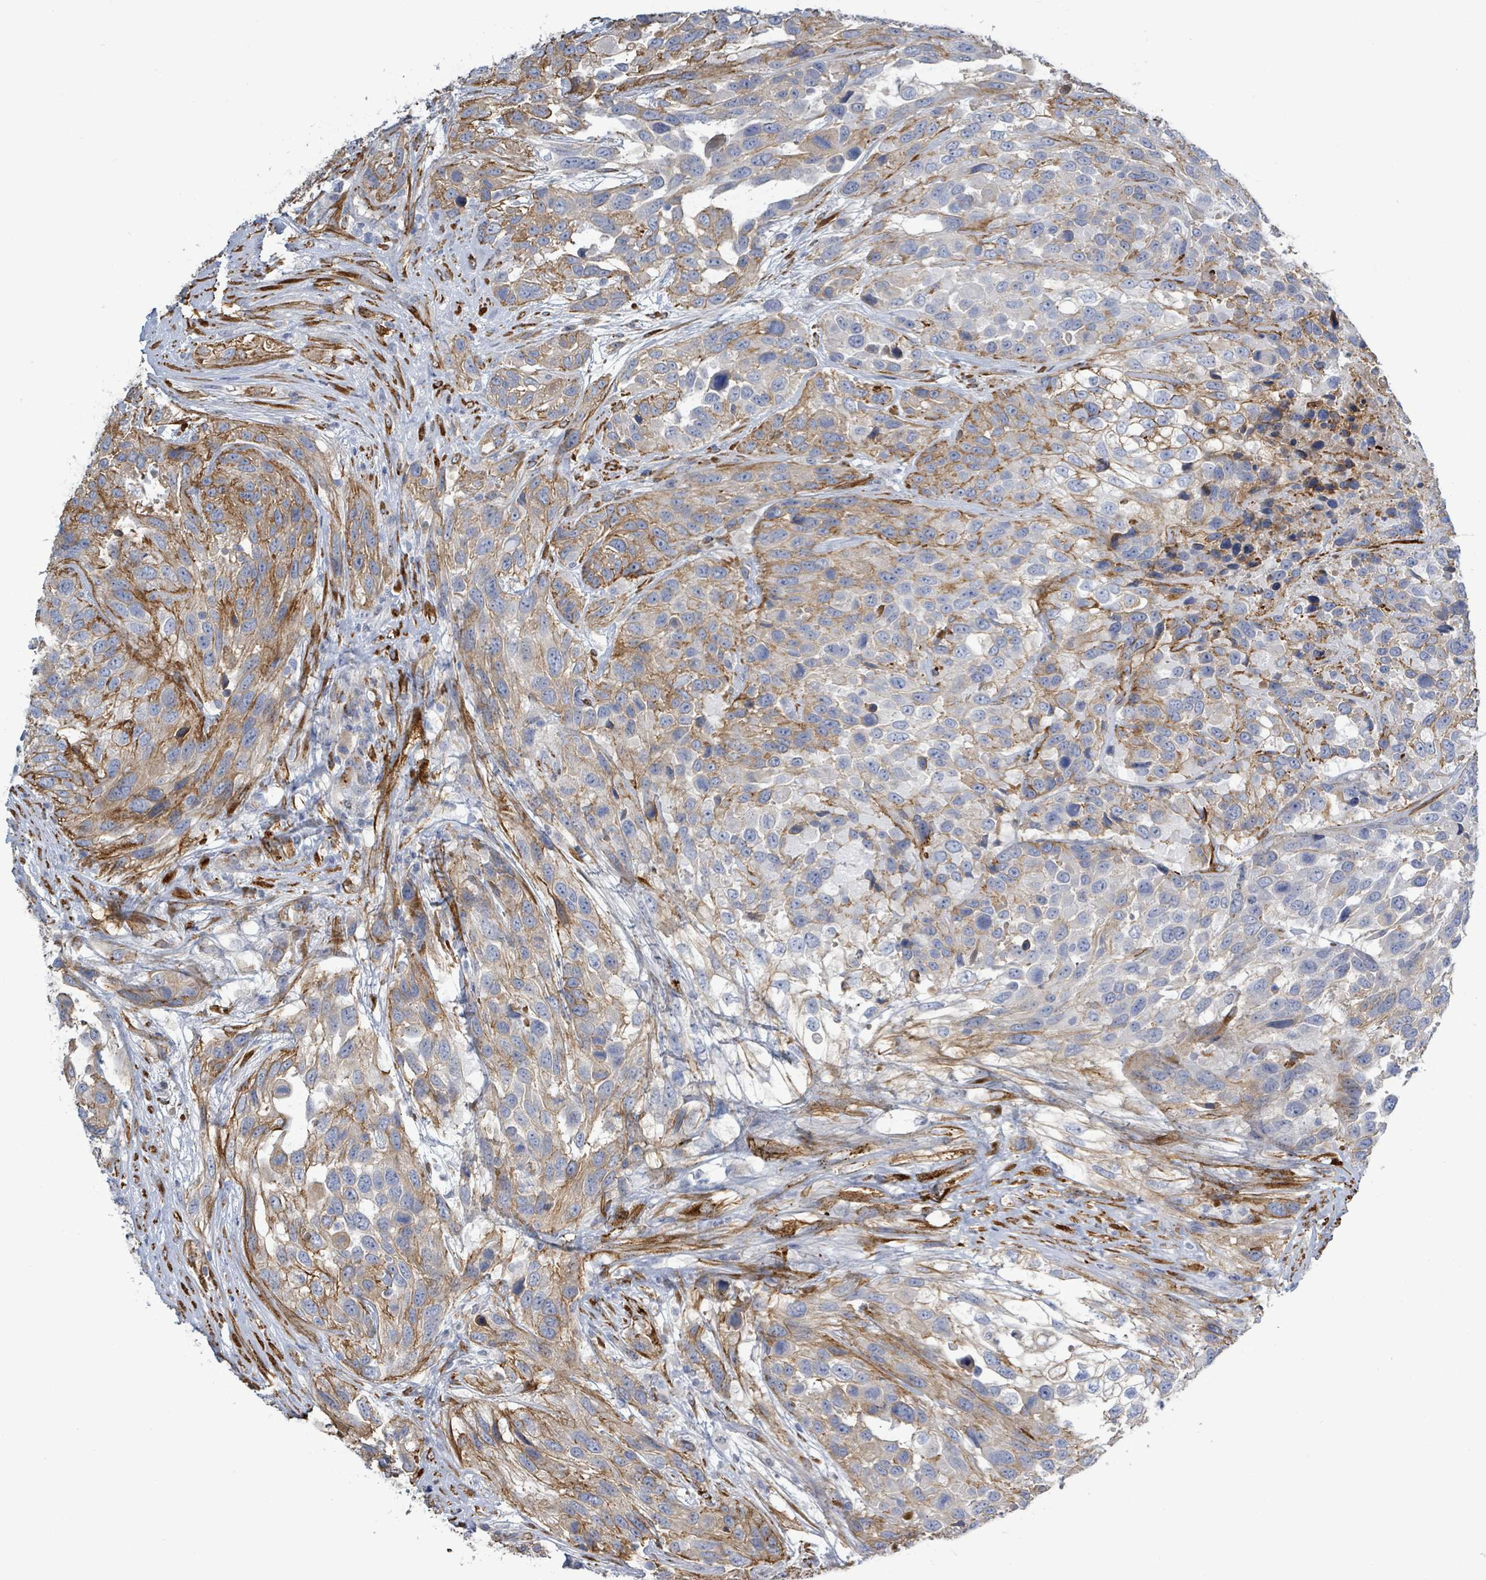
{"staining": {"intensity": "moderate", "quantity": "25%-75%", "location": "cytoplasmic/membranous"}, "tissue": "urothelial cancer", "cell_type": "Tumor cells", "image_type": "cancer", "snomed": [{"axis": "morphology", "description": "Urothelial carcinoma, High grade"}, {"axis": "topography", "description": "Urinary bladder"}], "caption": "Protein analysis of urothelial cancer tissue demonstrates moderate cytoplasmic/membranous staining in approximately 25%-75% of tumor cells. The protein is stained brown, and the nuclei are stained in blue (DAB (3,3'-diaminobenzidine) IHC with brightfield microscopy, high magnification).", "gene": "DMRTC1B", "patient": {"sex": "female", "age": 70}}